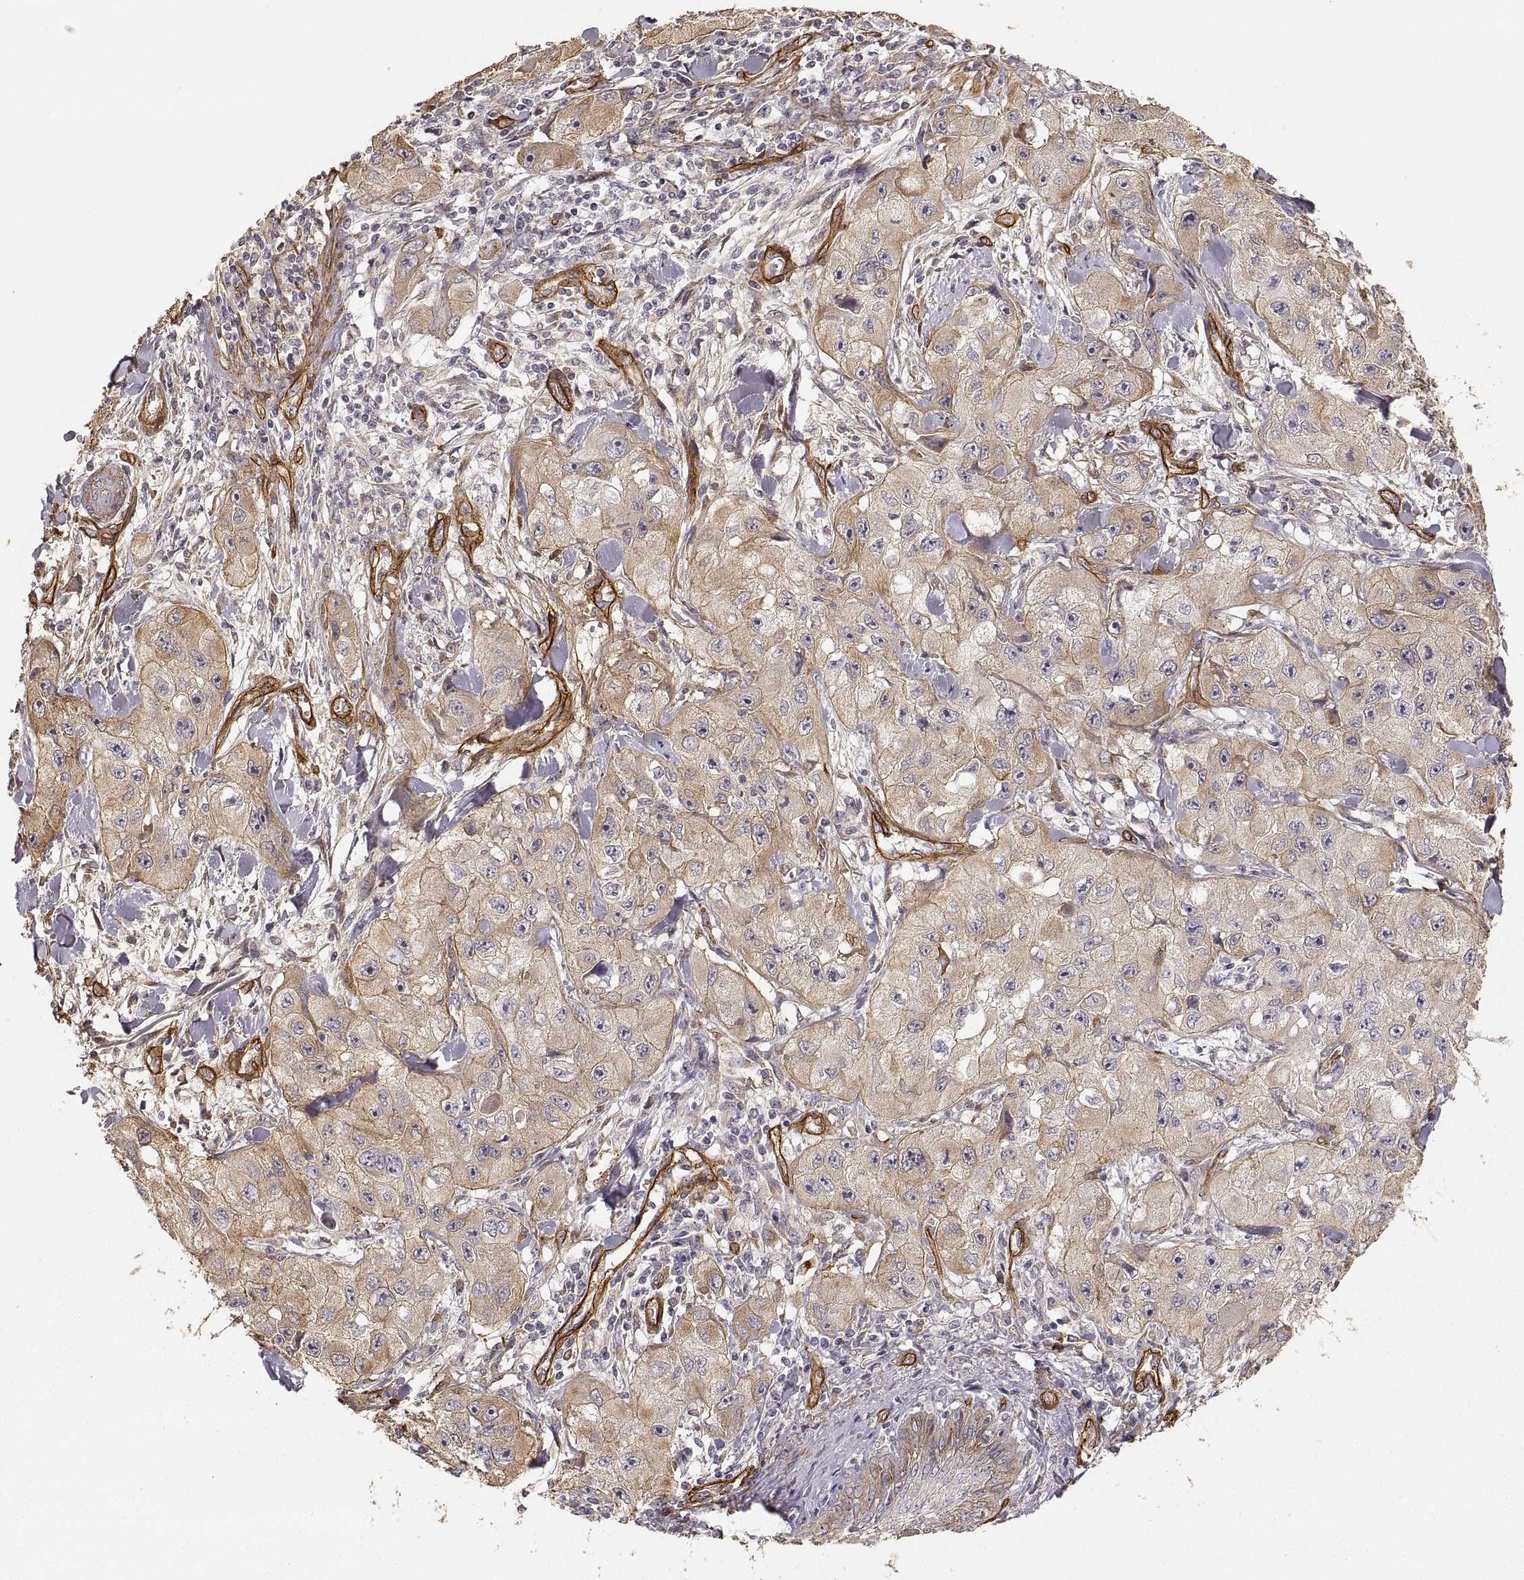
{"staining": {"intensity": "weak", "quantity": ">75%", "location": "cytoplasmic/membranous"}, "tissue": "skin cancer", "cell_type": "Tumor cells", "image_type": "cancer", "snomed": [{"axis": "morphology", "description": "Squamous cell carcinoma, NOS"}, {"axis": "topography", "description": "Skin"}, {"axis": "topography", "description": "Subcutis"}], "caption": "Immunohistochemistry (IHC) histopathology image of neoplastic tissue: squamous cell carcinoma (skin) stained using IHC reveals low levels of weak protein expression localized specifically in the cytoplasmic/membranous of tumor cells, appearing as a cytoplasmic/membranous brown color.", "gene": "LAMA4", "patient": {"sex": "male", "age": 73}}